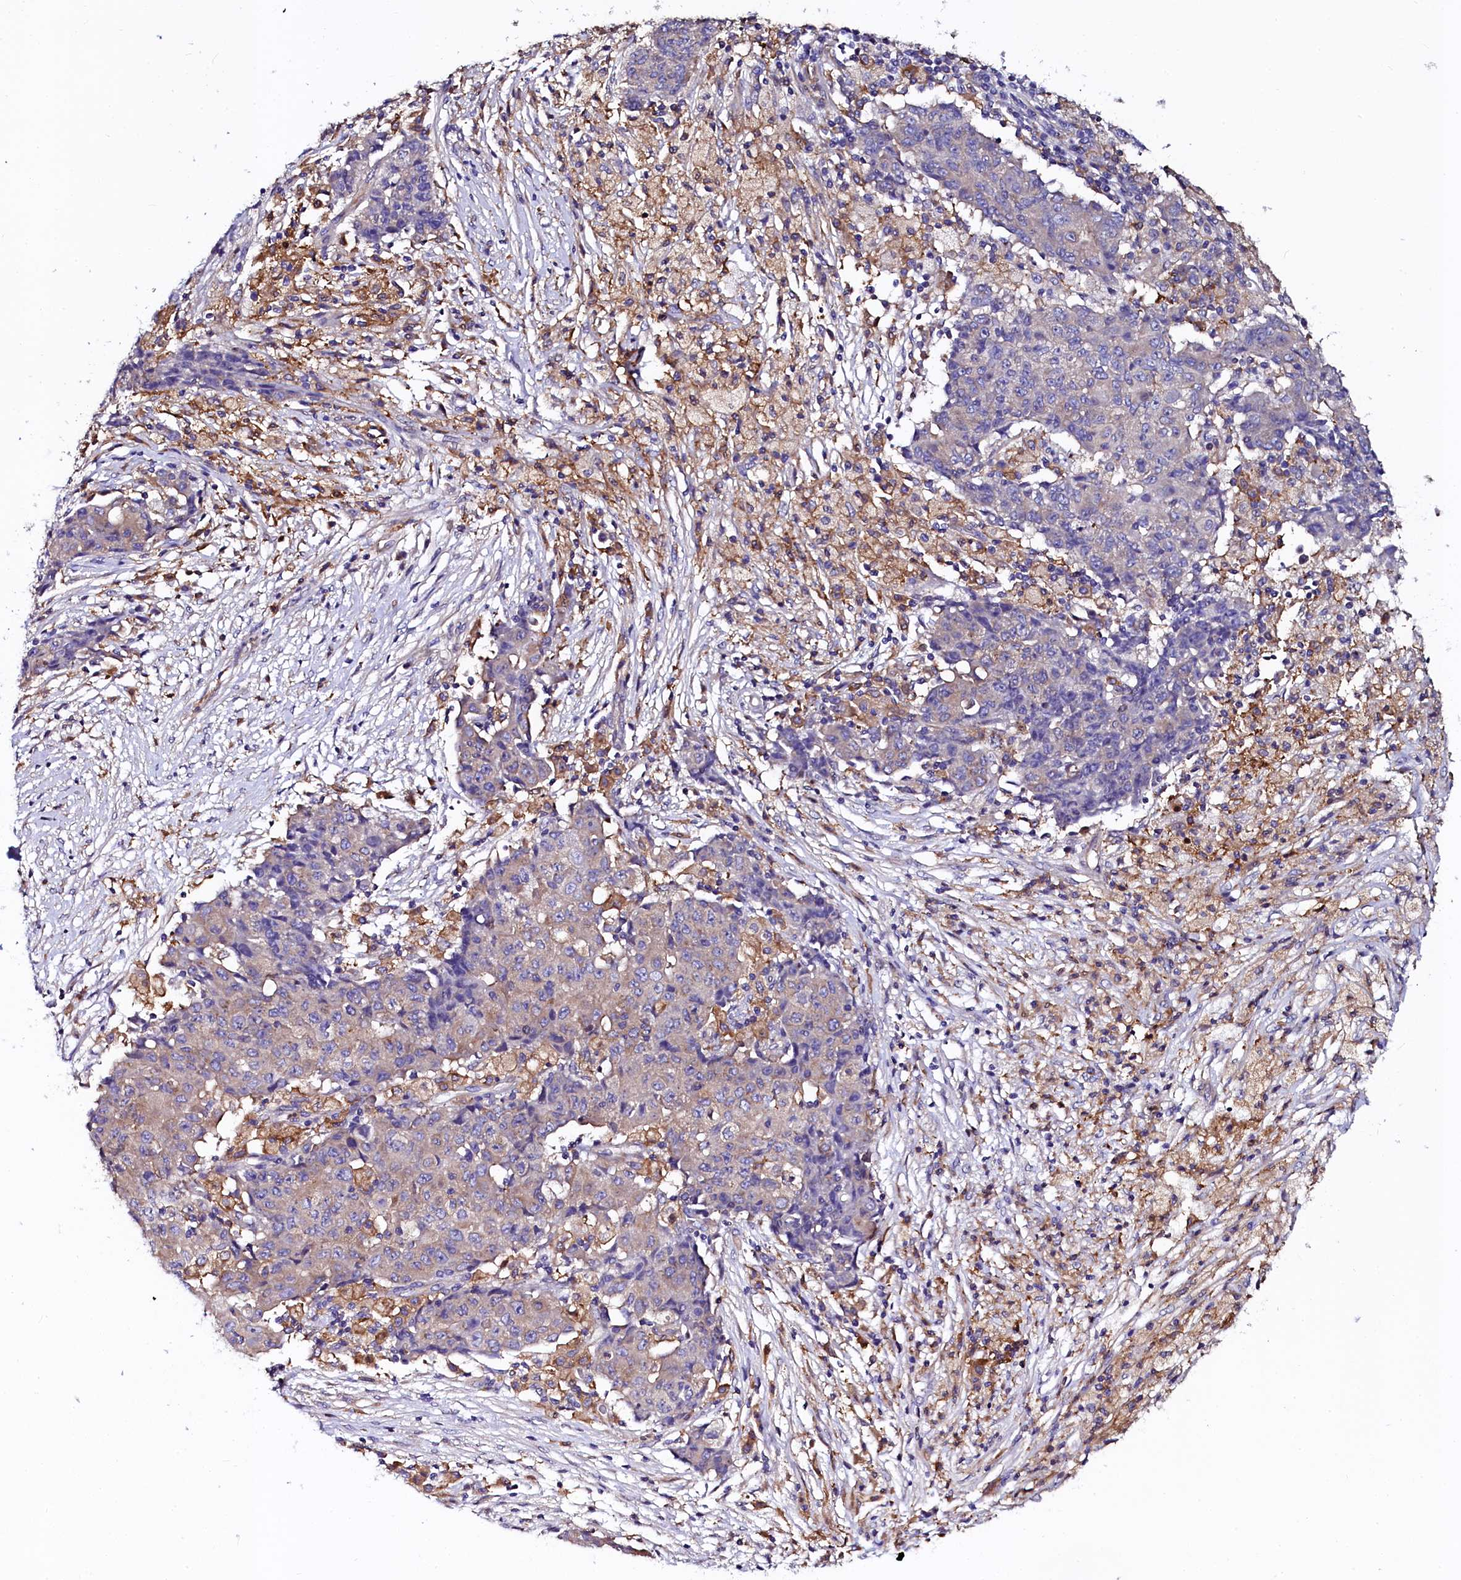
{"staining": {"intensity": "weak", "quantity": "<25%", "location": "cytoplasmic/membranous"}, "tissue": "ovarian cancer", "cell_type": "Tumor cells", "image_type": "cancer", "snomed": [{"axis": "morphology", "description": "Carcinoma, endometroid"}, {"axis": "topography", "description": "Ovary"}], "caption": "Image shows no protein expression in tumor cells of ovarian cancer (endometroid carcinoma) tissue. The staining was performed using DAB (3,3'-diaminobenzidine) to visualize the protein expression in brown, while the nuclei were stained in blue with hematoxylin (Magnification: 20x).", "gene": "OTOL1", "patient": {"sex": "female", "age": 42}}